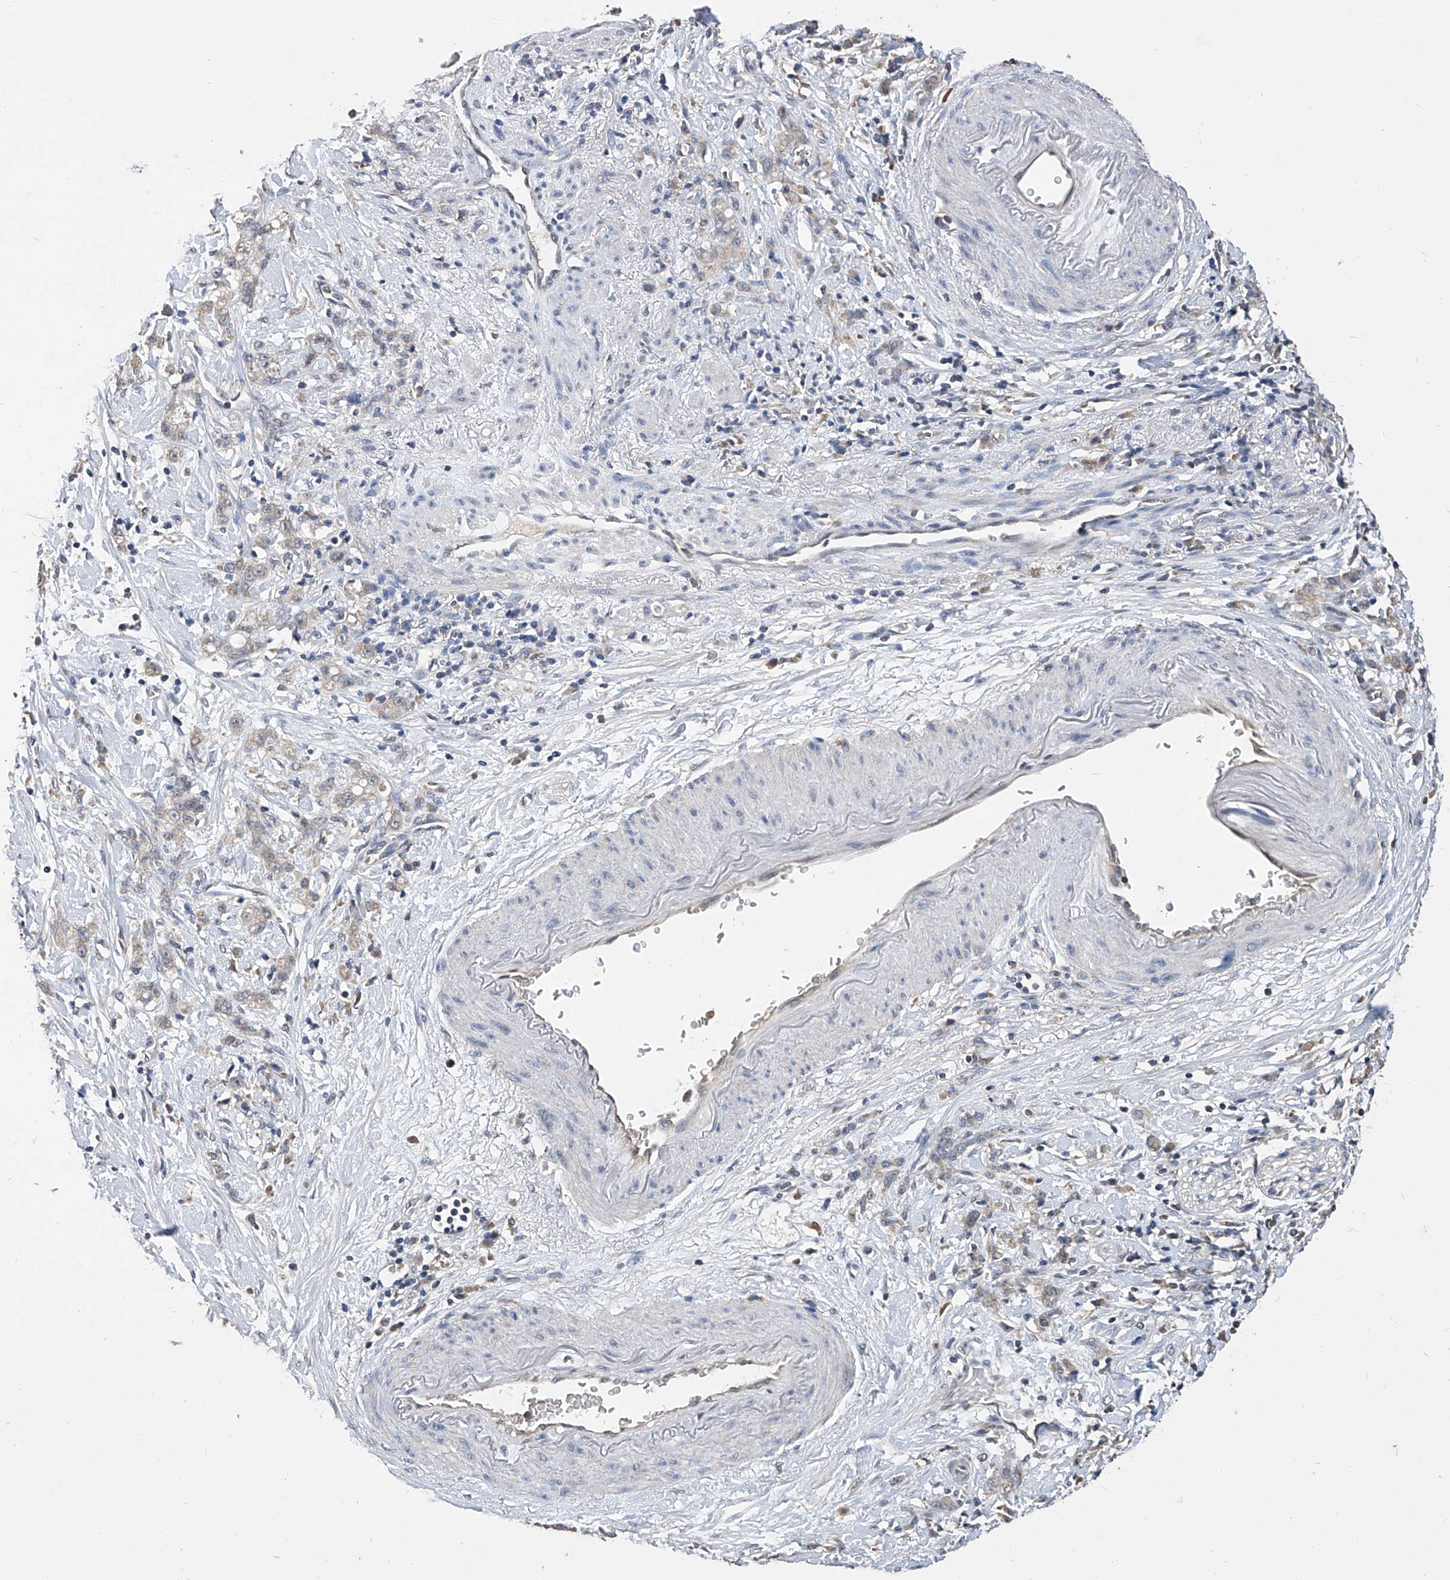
{"staining": {"intensity": "negative", "quantity": "none", "location": "none"}, "tissue": "stomach cancer", "cell_type": "Tumor cells", "image_type": "cancer", "snomed": [{"axis": "morphology", "description": "Adenocarcinoma, NOS"}, {"axis": "topography", "description": "Stomach, lower"}], "caption": "IHC of human adenocarcinoma (stomach) reveals no expression in tumor cells.", "gene": "GPT", "patient": {"sex": "male", "age": 88}}